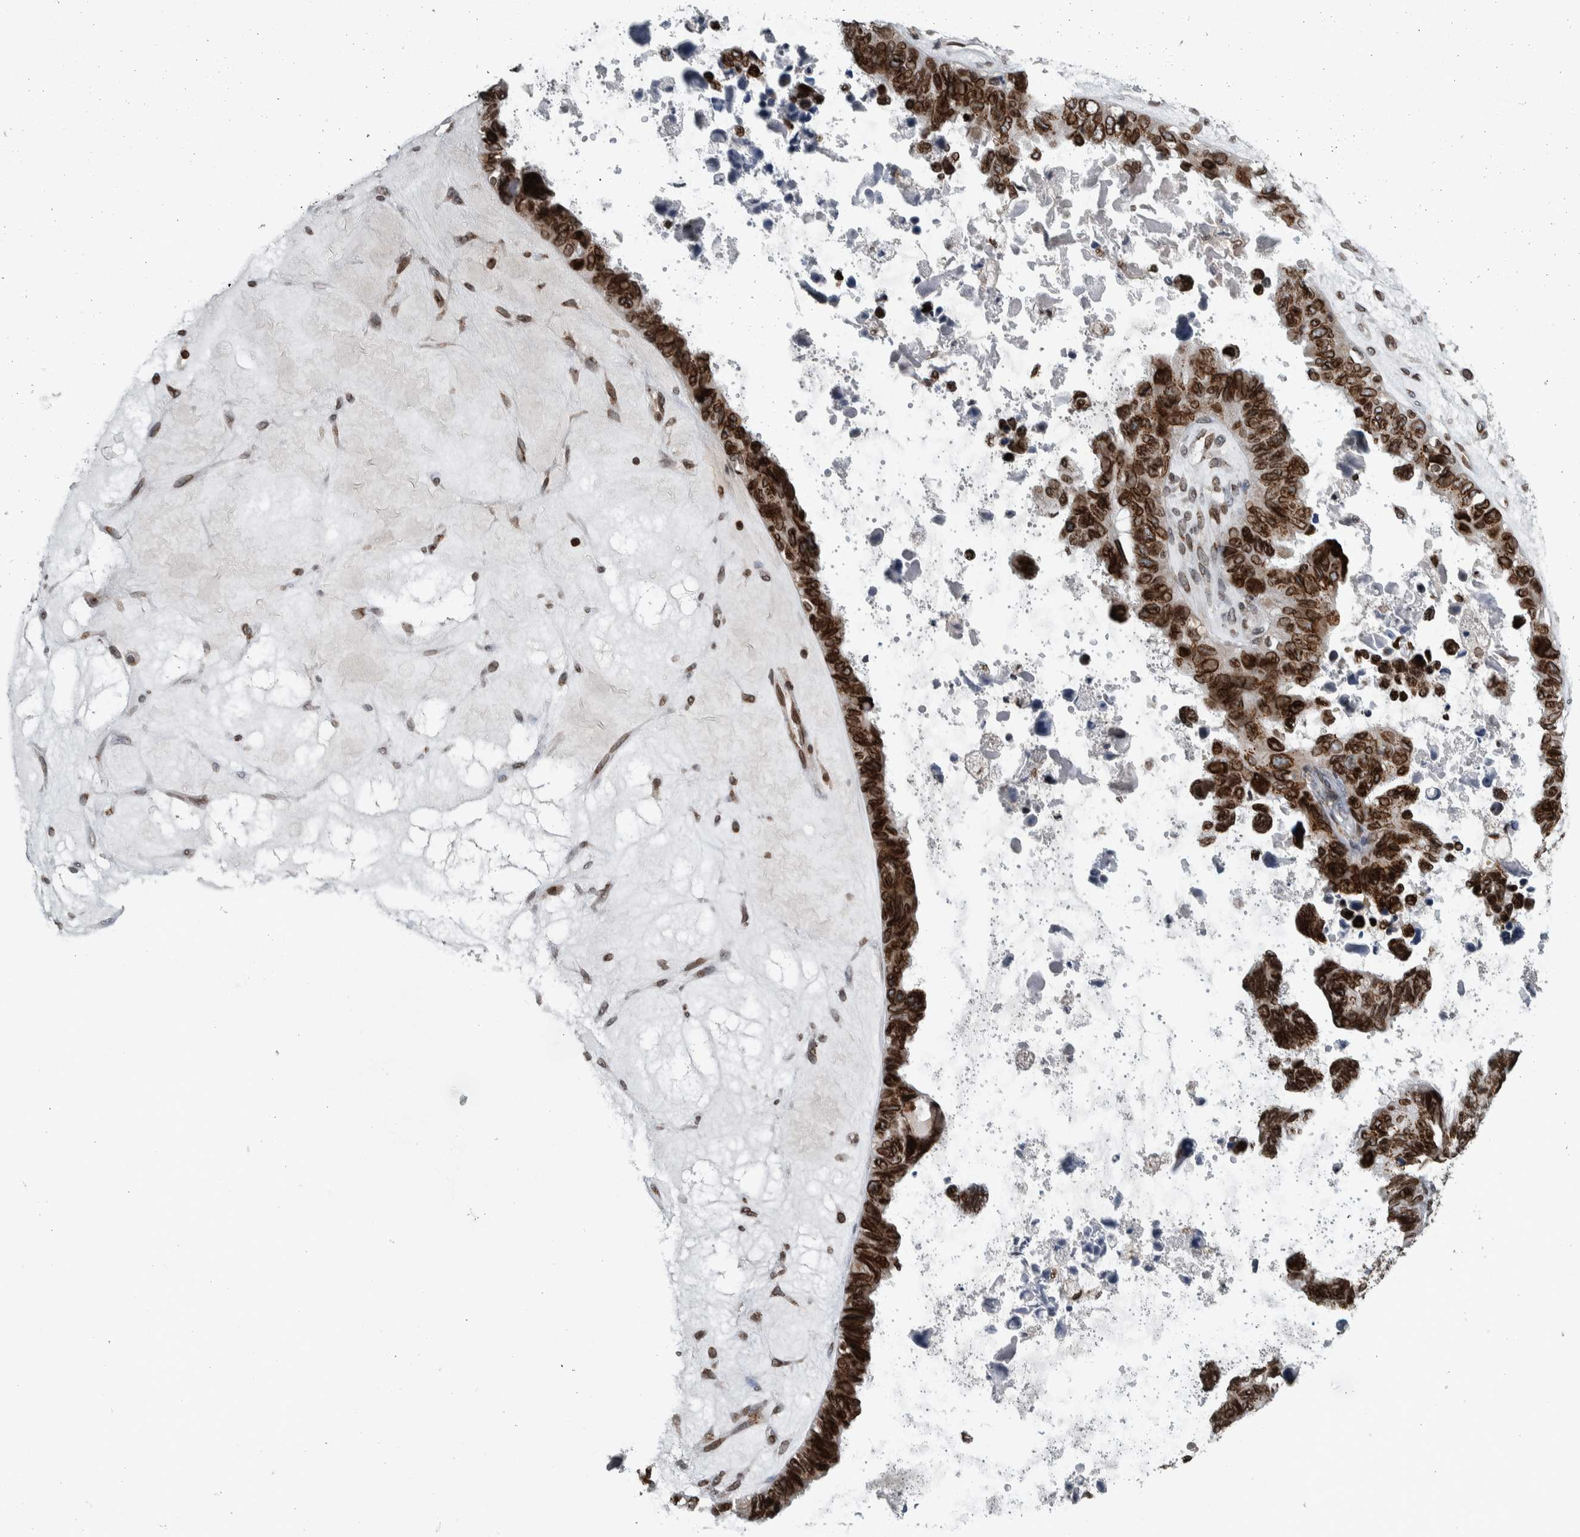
{"staining": {"intensity": "strong", "quantity": ">75%", "location": "cytoplasmic/membranous,nuclear"}, "tissue": "ovarian cancer", "cell_type": "Tumor cells", "image_type": "cancer", "snomed": [{"axis": "morphology", "description": "Cystadenocarcinoma, serous, NOS"}, {"axis": "topography", "description": "Ovary"}], "caption": "Serous cystadenocarcinoma (ovarian) stained for a protein (brown) exhibits strong cytoplasmic/membranous and nuclear positive staining in about >75% of tumor cells.", "gene": "FAM135B", "patient": {"sex": "female", "age": 79}}